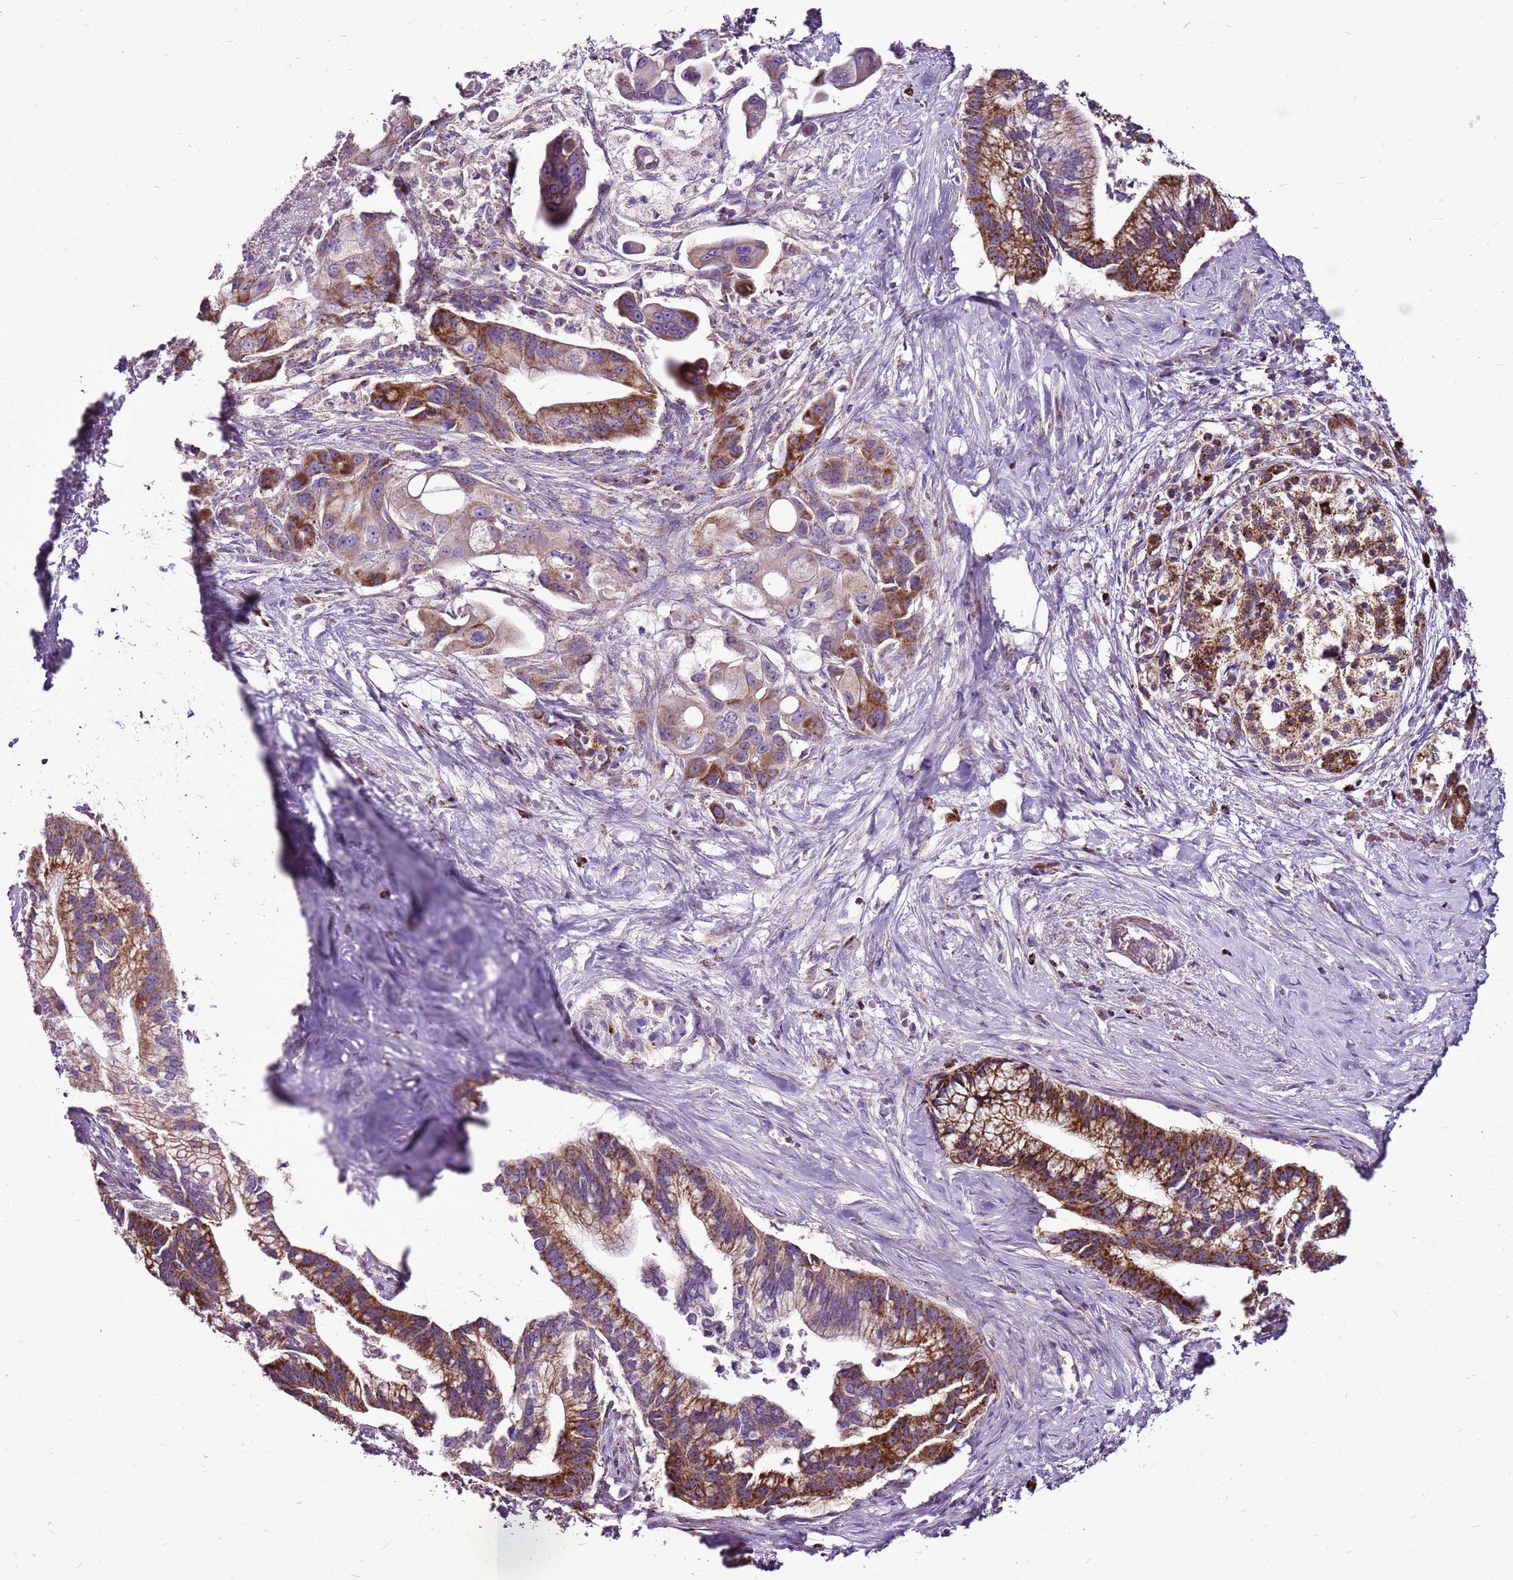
{"staining": {"intensity": "strong", "quantity": ">75%", "location": "cytoplasmic/membranous"}, "tissue": "pancreatic cancer", "cell_type": "Tumor cells", "image_type": "cancer", "snomed": [{"axis": "morphology", "description": "Adenocarcinoma, NOS"}, {"axis": "topography", "description": "Pancreas"}], "caption": "This image demonstrates adenocarcinoma (pancreatic) stained with immunohistochemistry to label a protein in brown. The cytoplasmic/membranous of tumor cells show strong positivity for the protein. Nuclei are counter-stained blue.", "gene": "GCDH", "patient": {"sex": "male", "age": 68}}